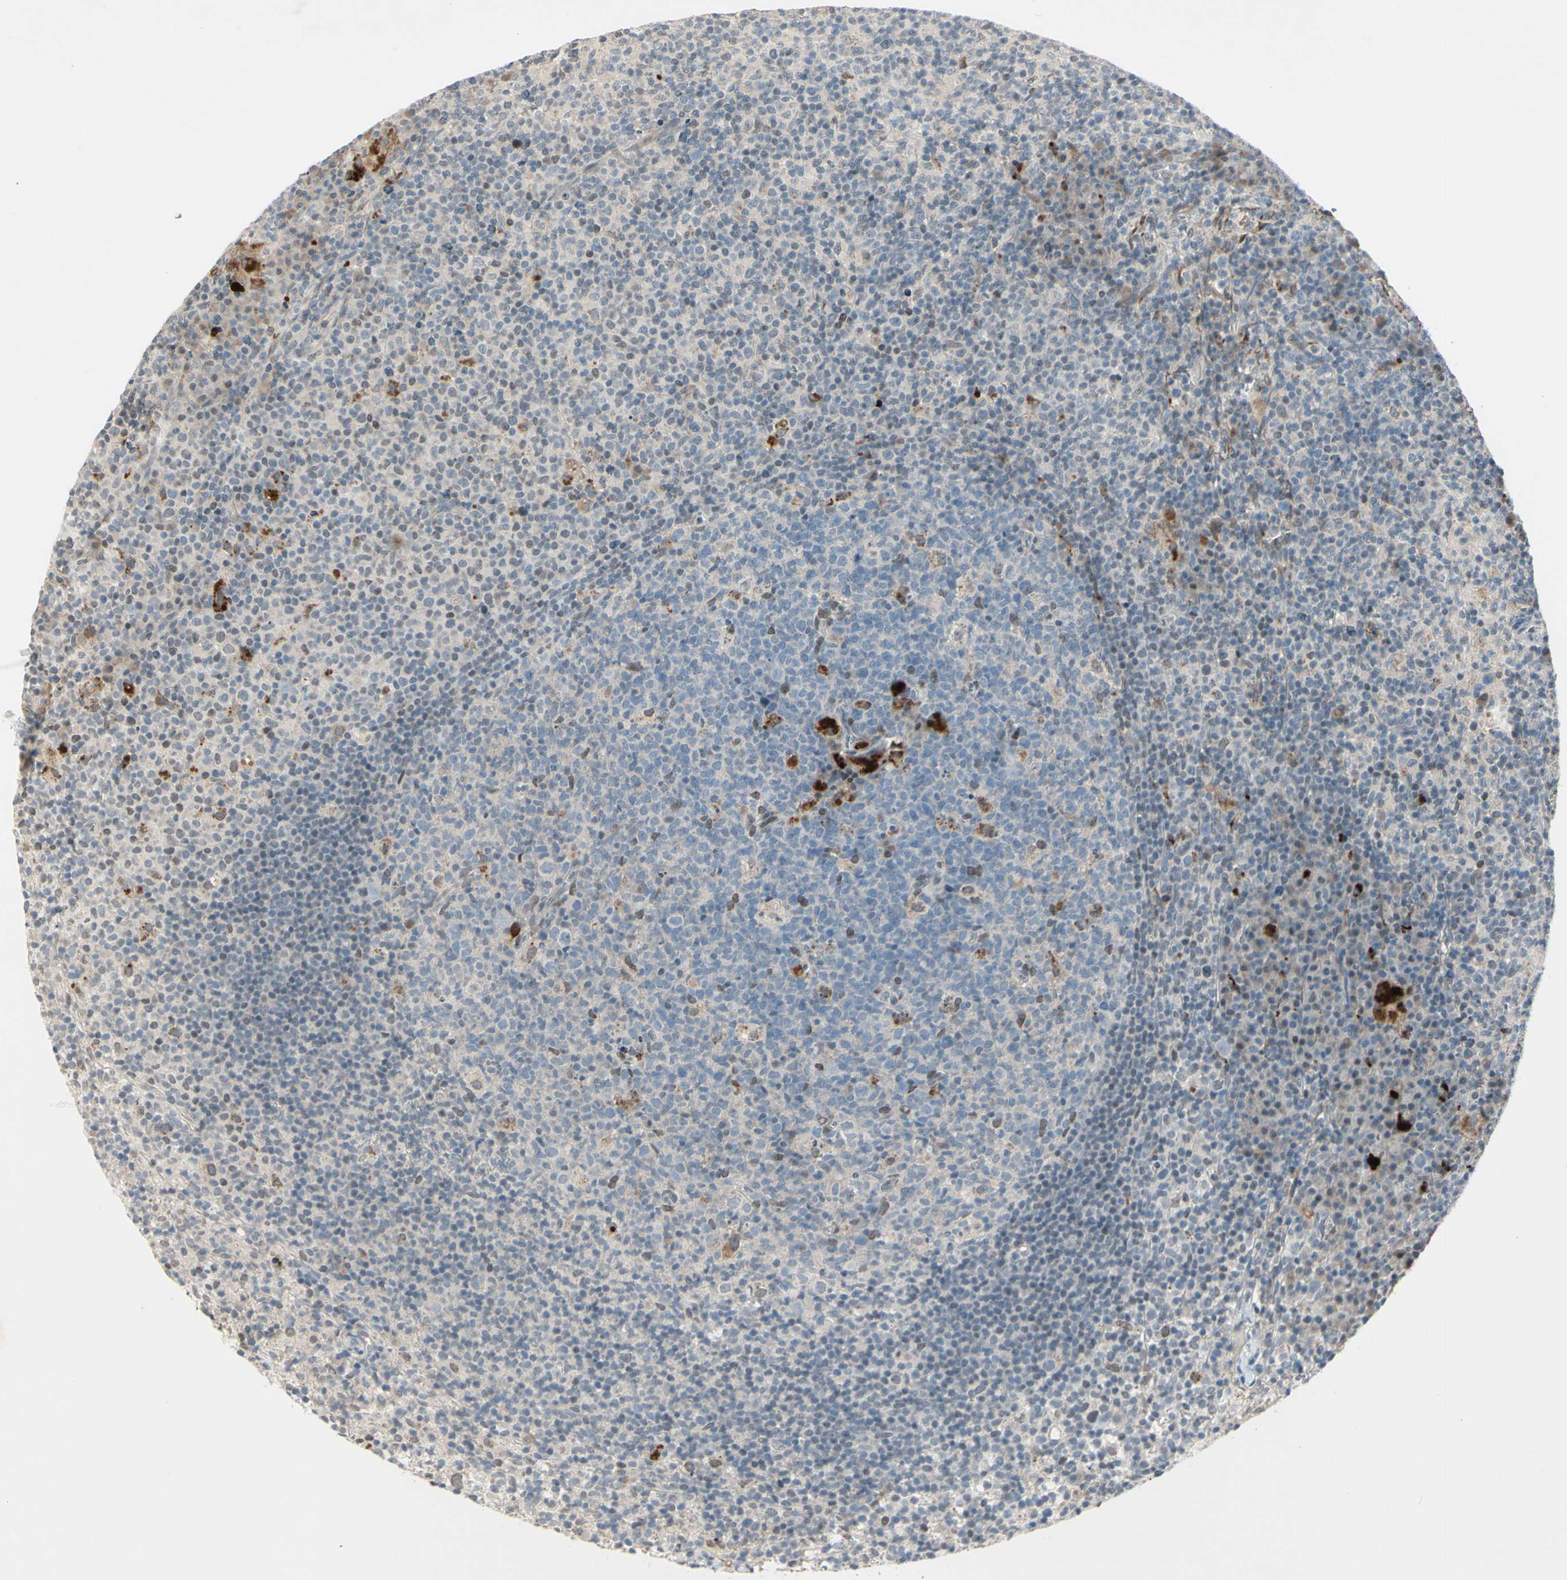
{"staining": {"intensity": "moderate", "quantity": "<25%", "location": "cytoplasmic/membranous"}, "tissue": "lymph node", "cell_type": "Germinal center cells", "image_type": "normal", "snomed": [{"axis": "morphology", "description": "Normal tissue, NOS"}, {"axis": "morphology", "description": "Inflammation, NOS"}, {"axis": "topography", "description": "Lymph node"}], "caption": "DAB (3,3'-diaminobenzidine) immunohistochemical staining of normal lymph node displays moderate cytoplasmic/membranous protein staining in approximately <25% of germinal center cells.", "gene": "FGFR2", "patient": {"sex": "male", "age": 55}}